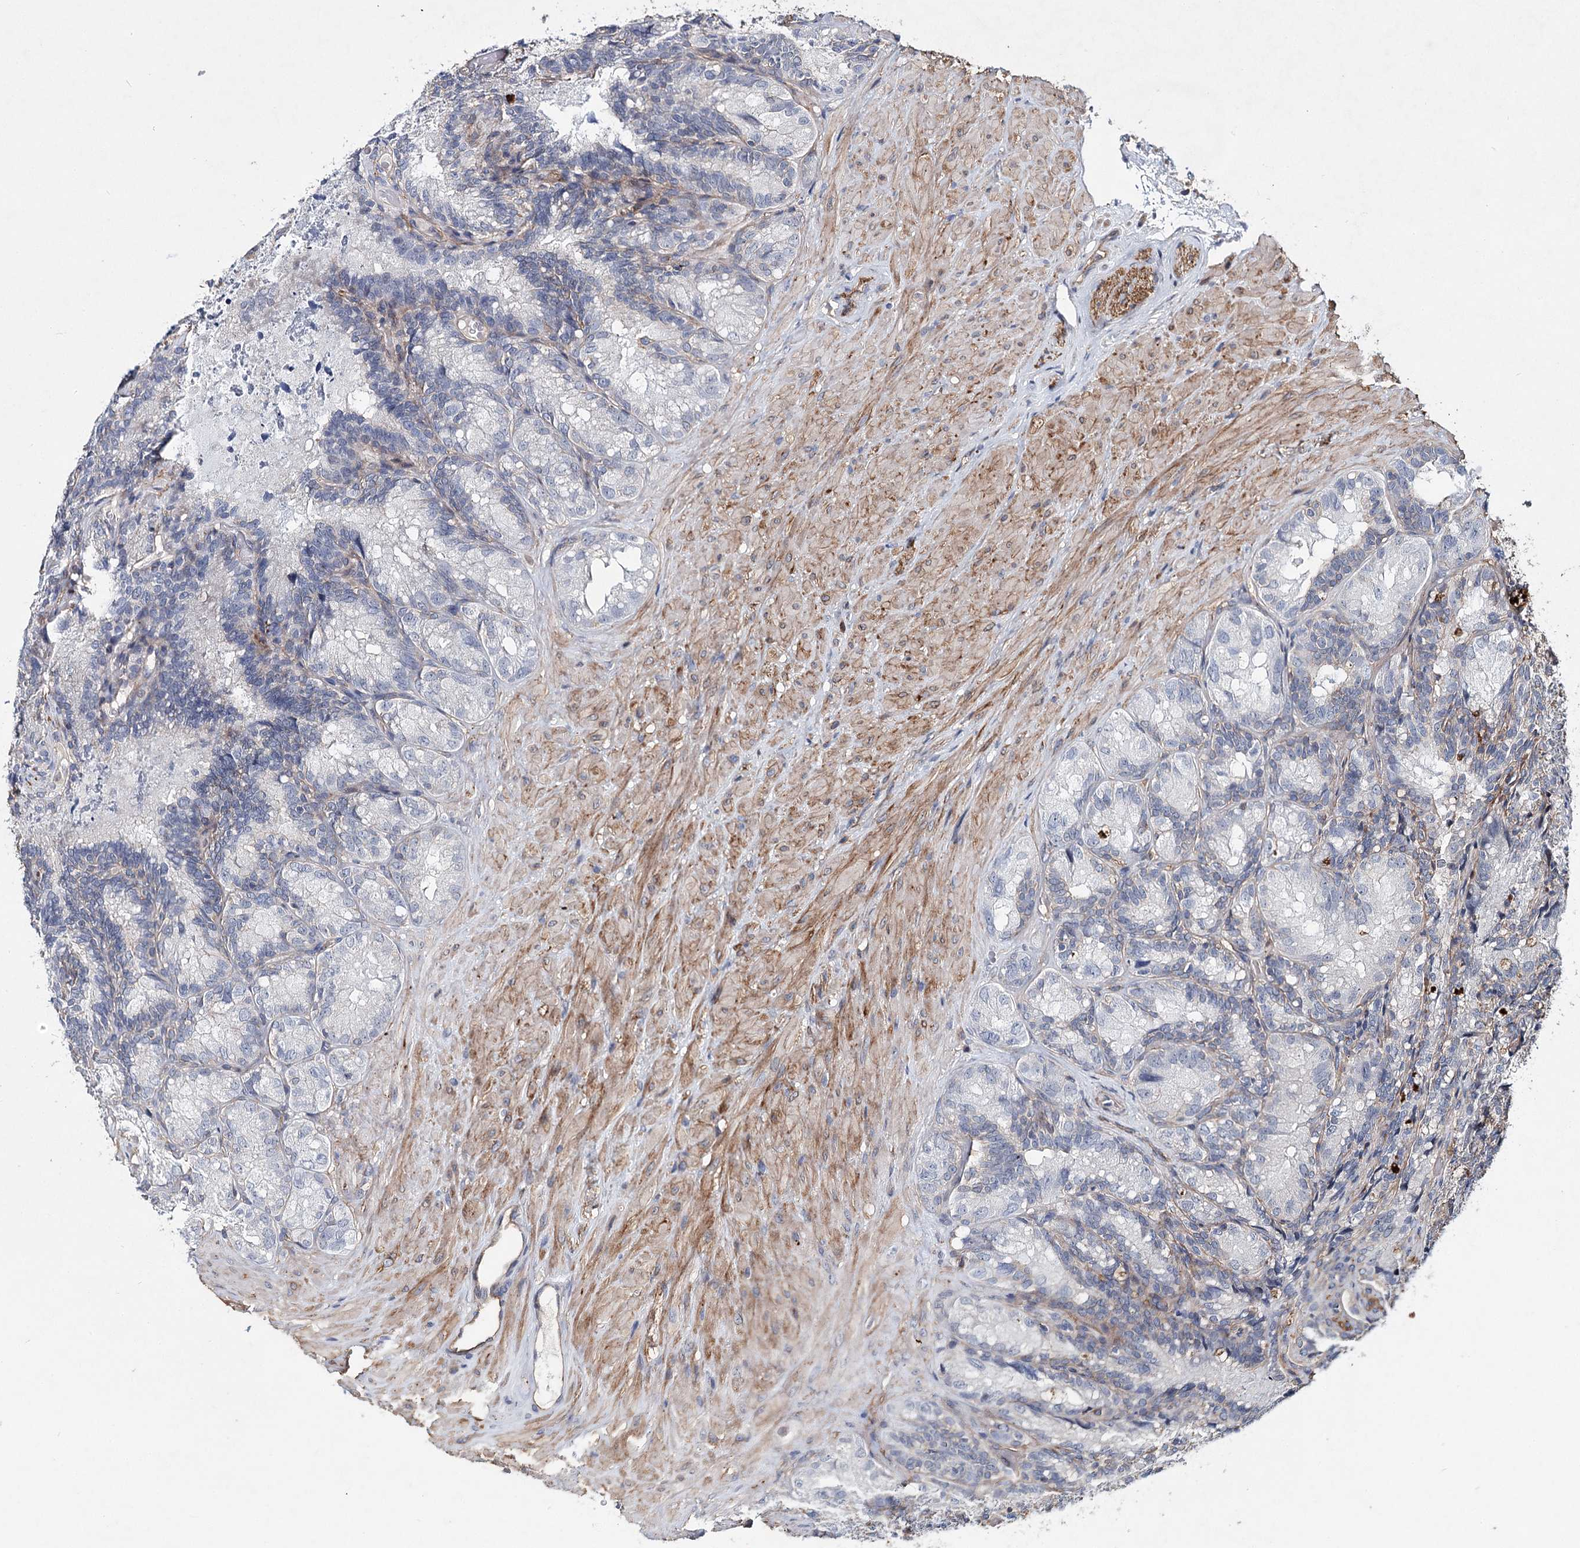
{"staining": {"intensity": "weak", "quantity": "<25%", "location": "cytoplasmic/membranous"}, "tissue": "seminal vesicle", "cell_type": "Glandular cells", "image_type": "normal", "snomed": [{"axis": "morphology", "description": "Normal tissue, NOS"}, {"axis": "topography", "description": "Seminal veicle"}], "caption": "High power microscopy histopathology image of an immunohistochemistry photomicrograph of benign seminal vesicle, revealing no significant positivity in glandular cells. (DAB immunohistochemistry visualized using brightfield microscopy, high magnification).", "gene": "TMEM218", "patient": {"sex": "male", "age": 60}}